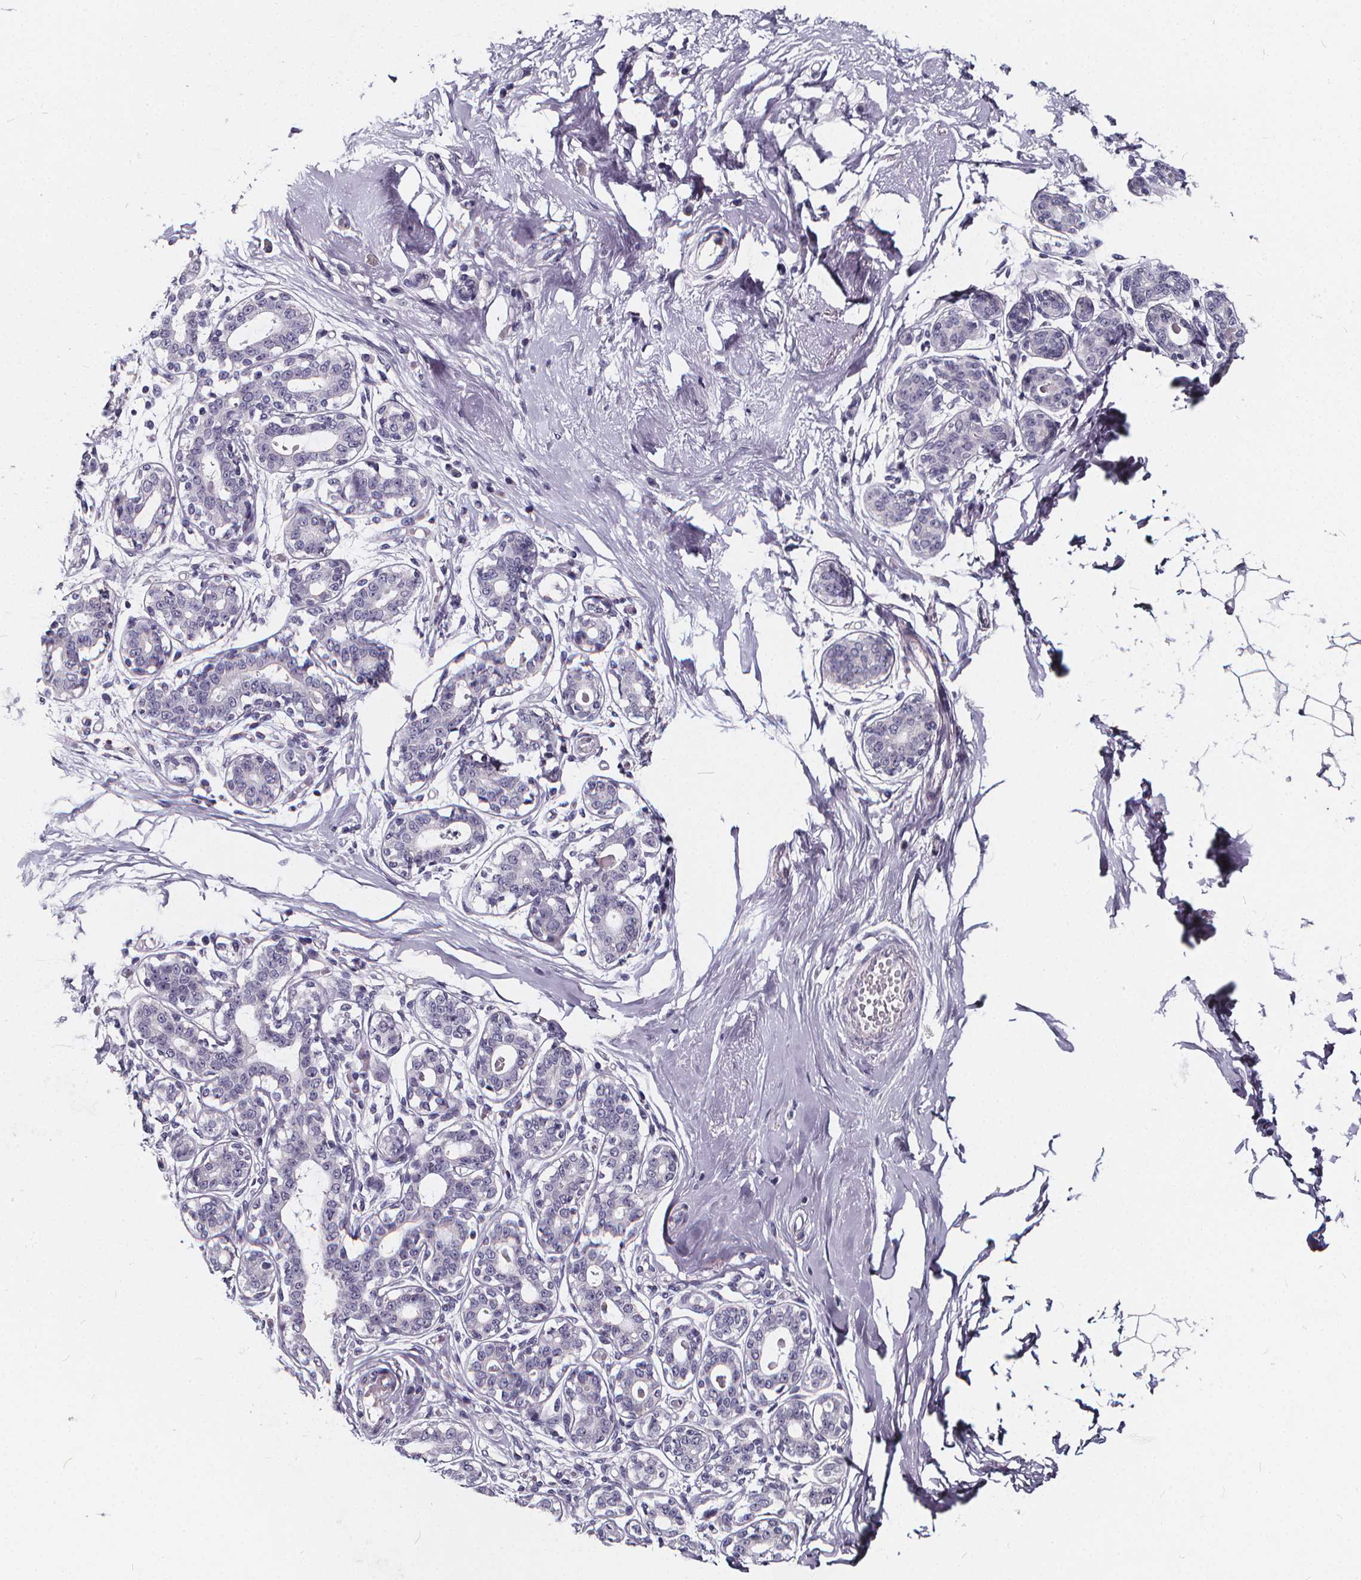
{"staining": {"intensity": "negative", "quantity": "none", "location": "none"}, "tissue": "breast", "cell_type": "Adipocytes", "image_type": "normal", "snomed": [{"axis": "morphology", "description": "Normal tissue, NOS"}, {"axis": "topography", "description": "Skin"}, {"axis": "topography", "description": "Breast"}], "caption": "This micrograph is of normal breast stained with IHC to label a protein in brown with the nuclei are counter-stained blue. There is no expression in adipocytes. (DAB immunohistochemistry (IHC) visualized using brightfield microscopy, high magnification).", "gene": "SPEF2", "patient": {"sex": "female", "age": 43}}